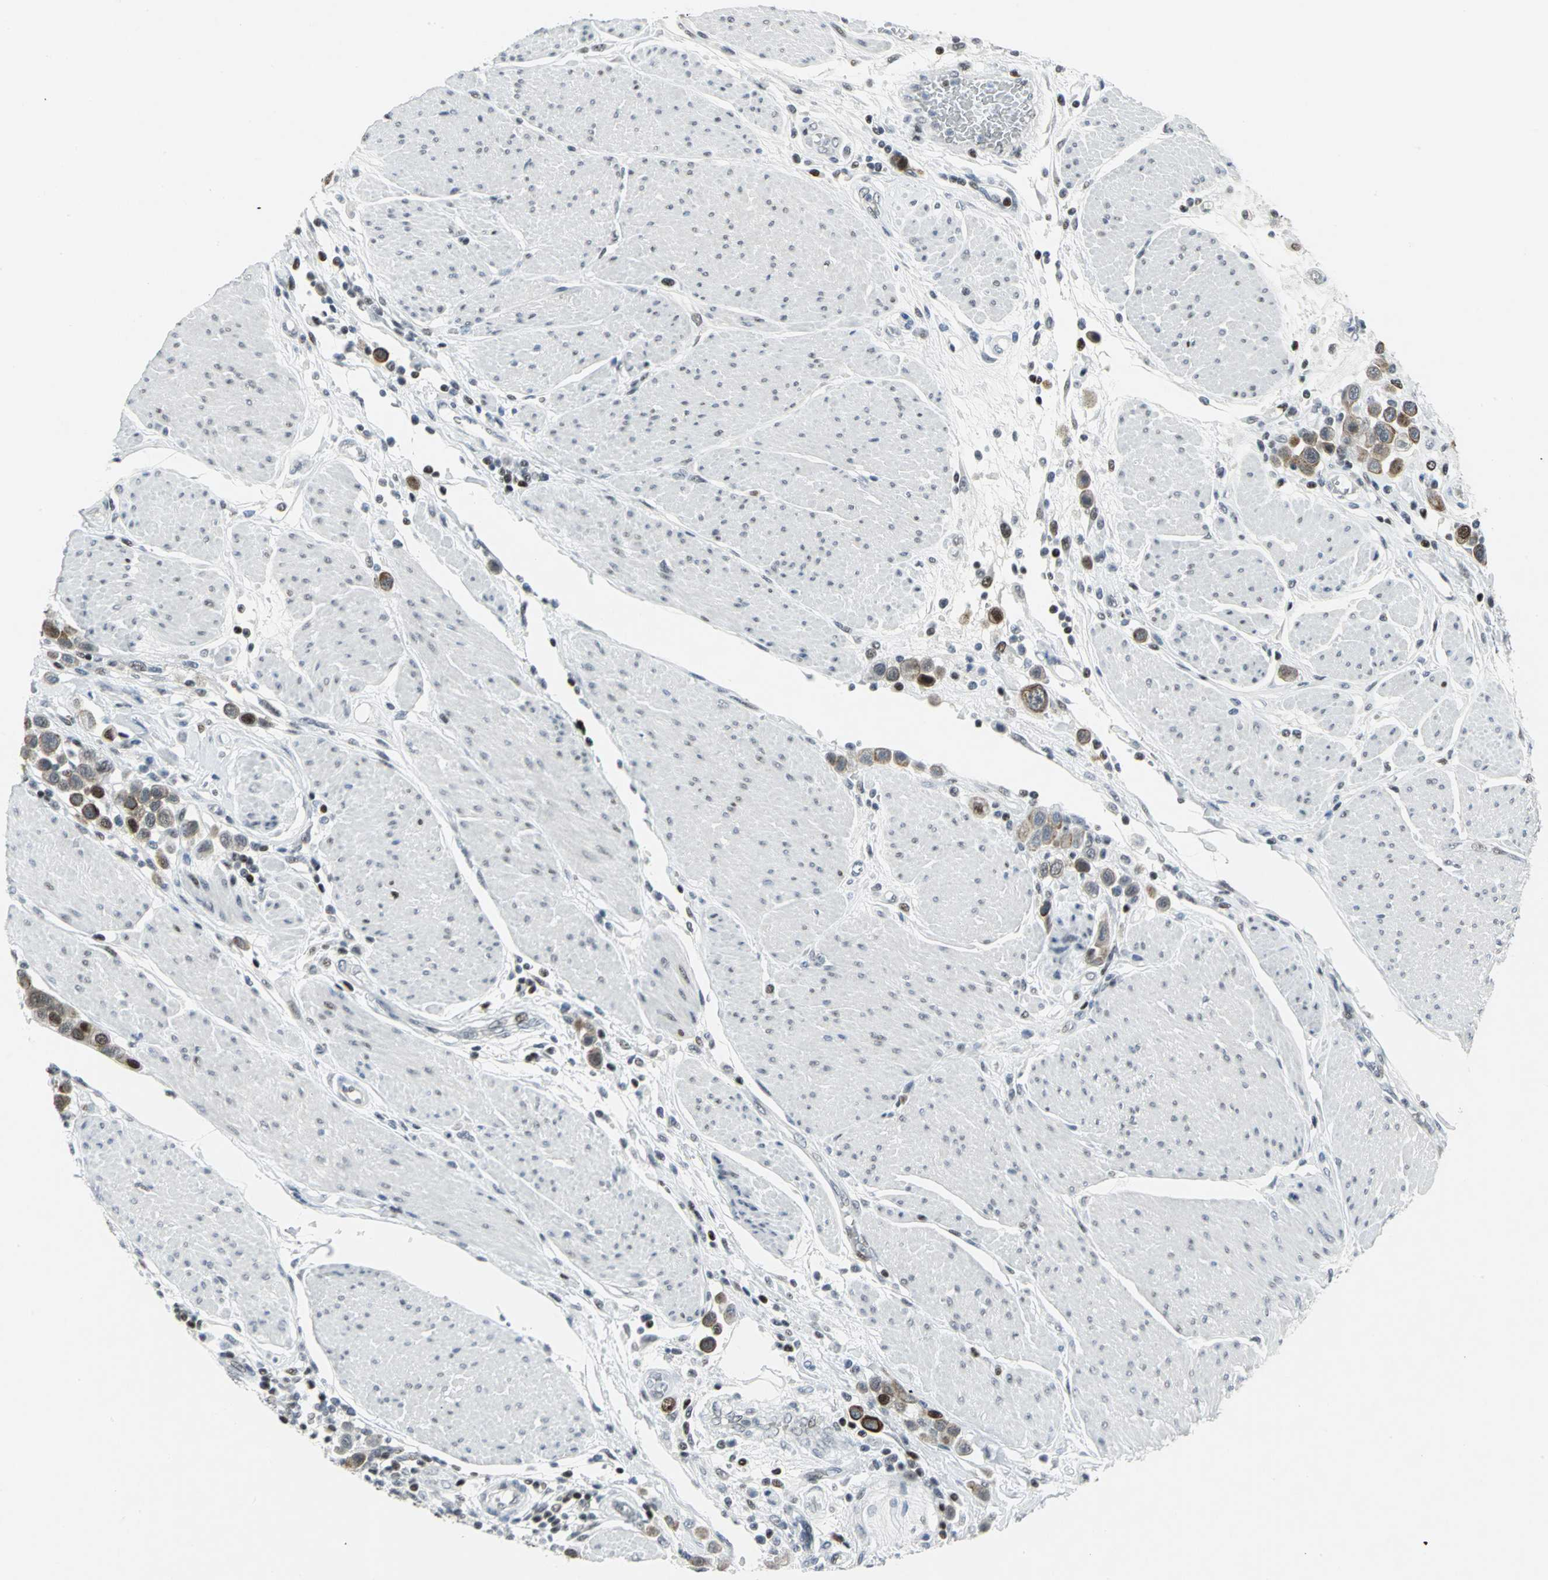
{"staining": {"intensity": "moderate", "quantity": ">75%", "location": "cytoplasmic/membranous"}, "tissue": "urothelial cancer", "cell_type": "Tumor cells", "image_type": "cancer", "snomed": [{"axis": "morphology", "description": "Urothelial carcinoma, High grade"}, {"axis": "topography", "description": "Urinary bladder"}], "caption": "A photomicrograph of high-grade urothelial carcinoma stained for a protein reveals moderate cytoplasmic/membranous brown staining in tumor cells.", "gene": "RPA1", "patient": {"sex": "male", "age": 50}}